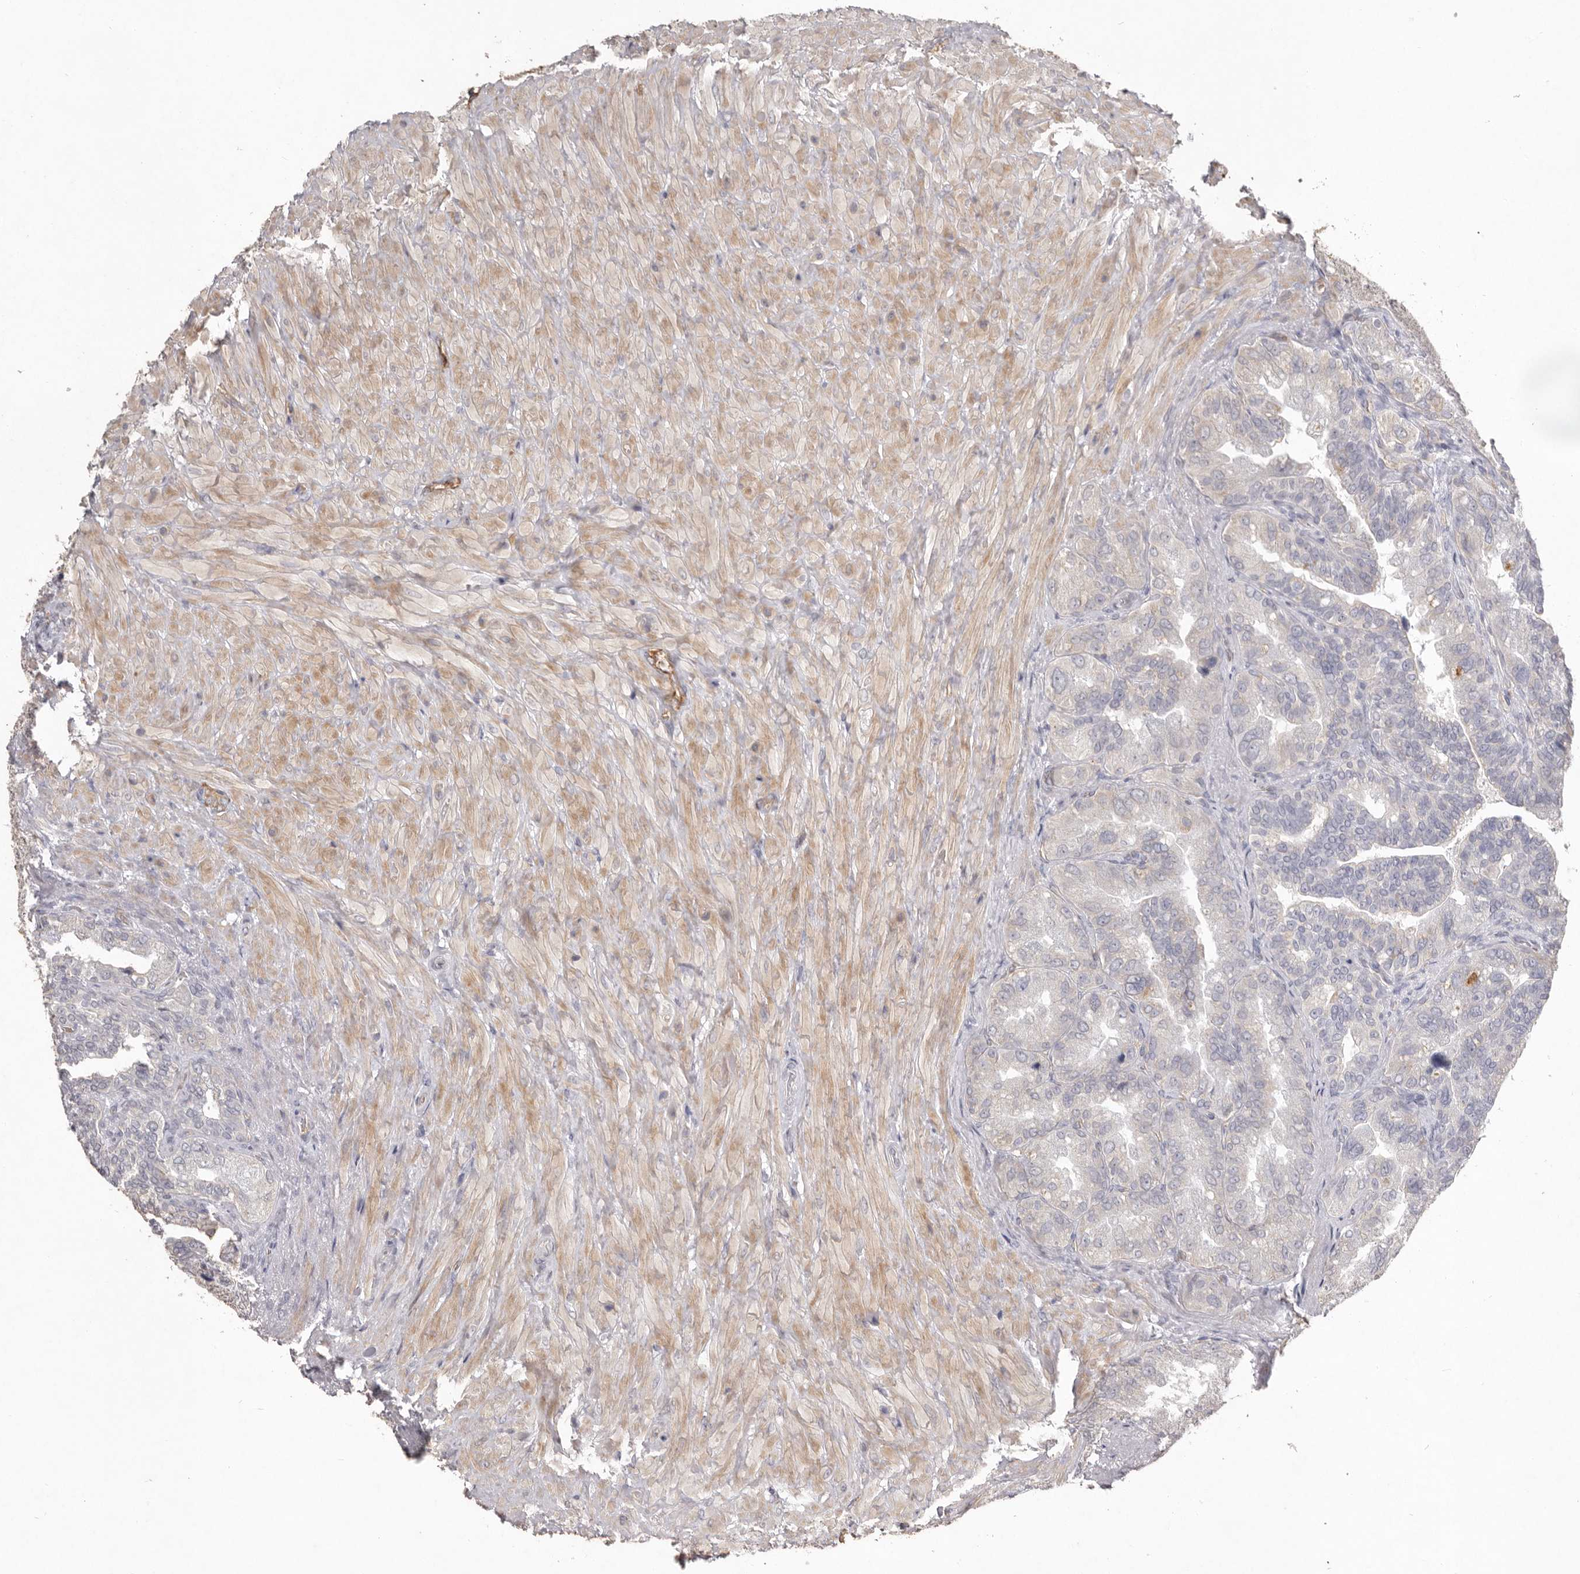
{"staining": {"intensity": "moderate", "quantity": "<25%", "location": "cytoplasmic/membranous"}, "tissue": "seminal vesicle", "cell_type": "Glandular cells", "image_type": "normal", "snomed": [{"axis": "morphology", "description": "Normal tissue, NOS"}, {"axis": "topography", "description": "Seminal veicle"}, {"axis": "topography", "description": "Peripheral nerve tissue"}], "caption": "High-magnification brightfield microscopy of normal seminal vesicle stained with DAB (brown) and counterstained with hematoxylin (blue). glandular cells exhibit moderate cytoplasmic/membranous expression is appreciated in approximately<25% of cells. The protein is shown in brown color, while the nuclei are stained blue.", "gene": "ZYG11B", "patient": {"sex": "male", "age": 63}}